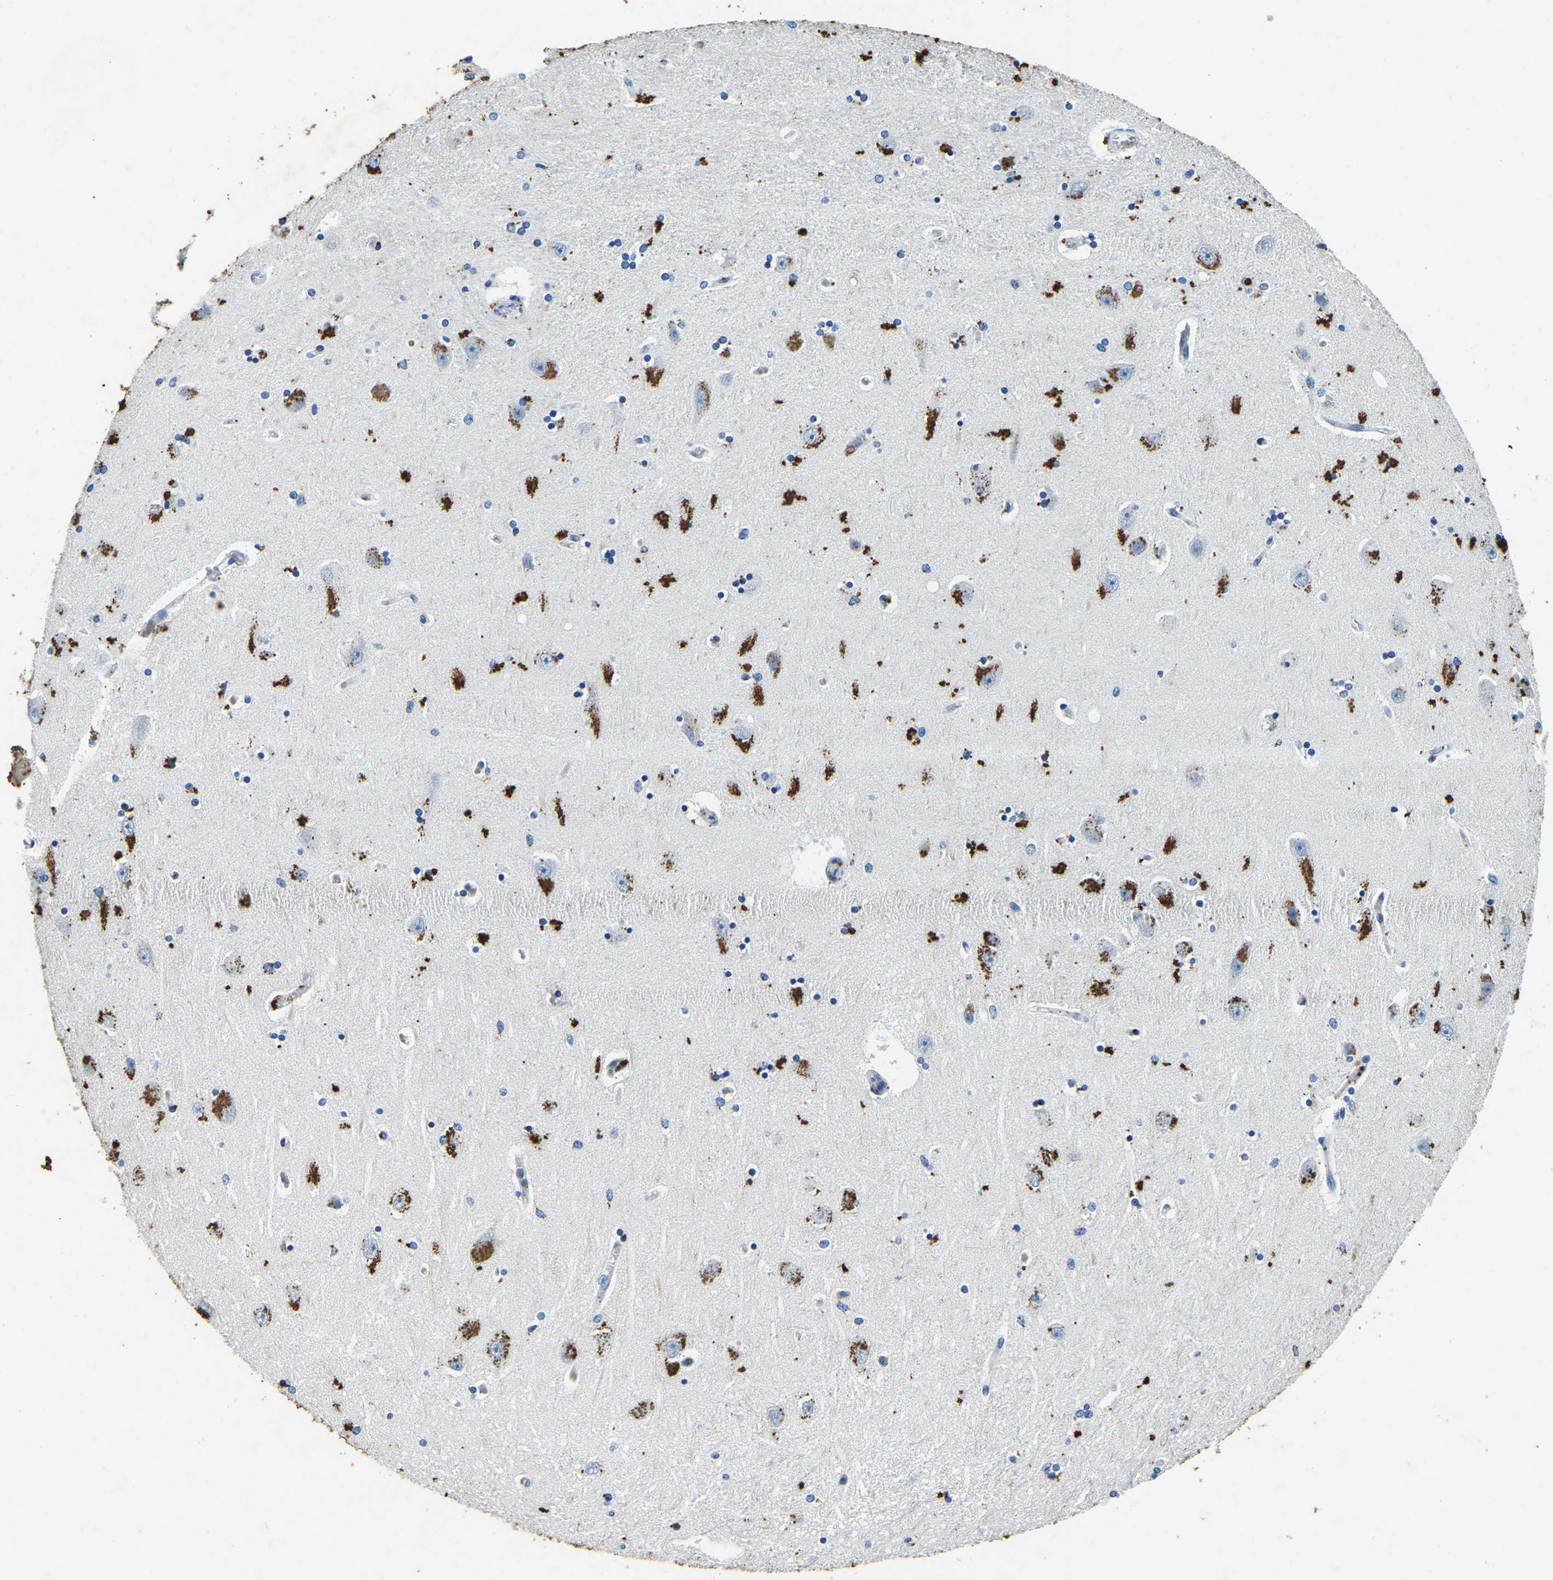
{"staining": {"intensity": "moderate", "quantity": "<25%", "location": "cytoplasmic/membranous"}, "tissue": "hippocampus", "cell_type": "Glial cells", "image_type": "normal", "snomed": [{"axis": "morphology", "description": "Normal tissue, NOS"}, {"axis": "topography", "description": "Hippocampus"}], "caption": "This micrograph demonstrates immunohistochemistry (IHC) staining of normal human hippocampus, with low moderate cytoplasmic/membranous staining in approximately <25% of glial cells.", "gene": "UBN2", "patient": {"sex": "female", "age": 54}}